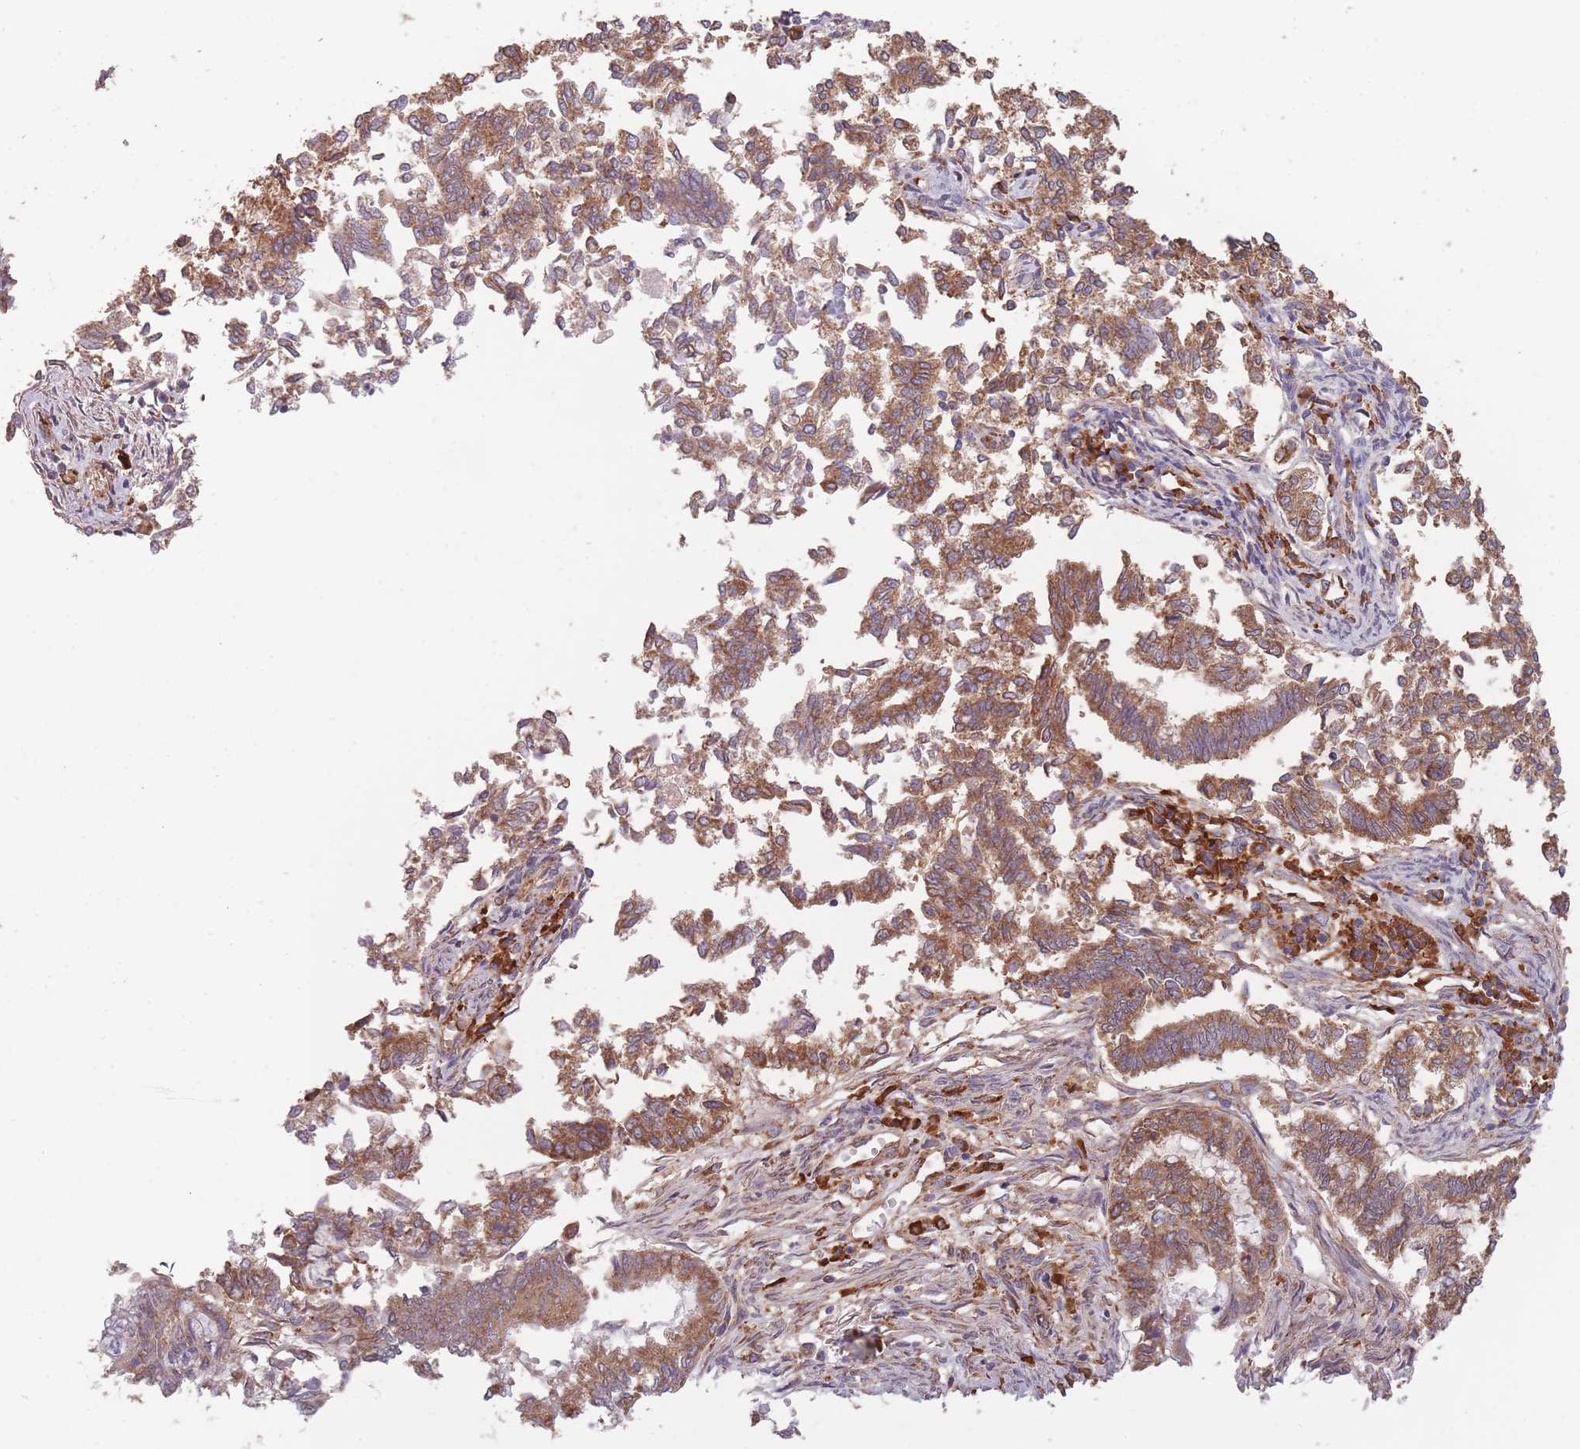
{"staining": {"intensity": "moderate", "quantity": ">75%", "location": "cytoplasmic/membranous"}, "tissue": "endometrial cancer", "cell_type": "Tumor cells", "image_type": "cancer", "snomed": [{"axis": "morphology", "description": "Adenocarcinoma, NOS"}, {"axis": "topography", "description": "Endometrium"}], "caption": "A photomicrograph showing moderate cytoplasmic/membranous positivity in about >75% of tumor cells in endometrial adenocarcinoma, as visualized by brown immunohistochemical staining.", "gene": "SANBR", "patient": {"sex": "female", "age": 79}}